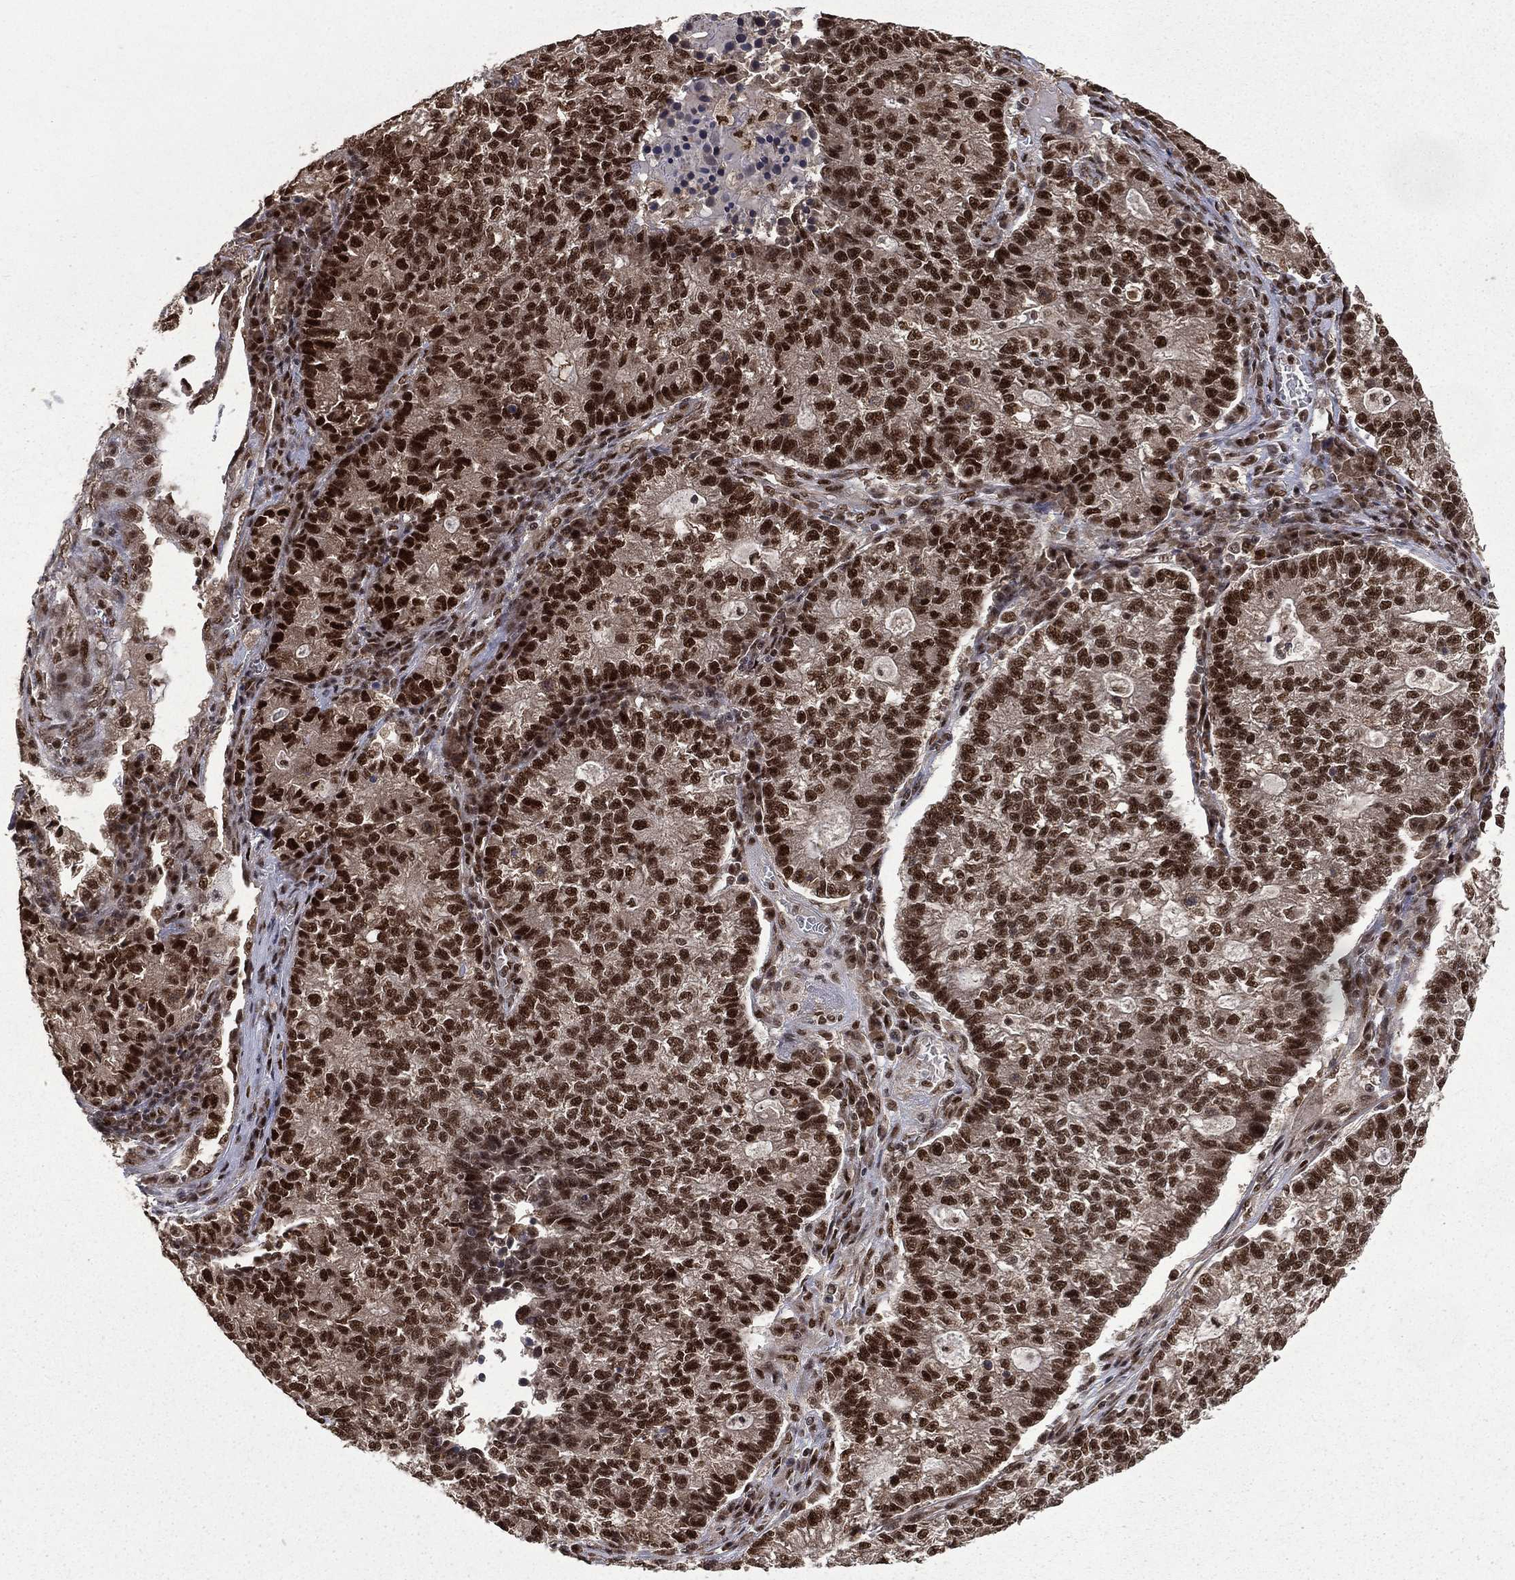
{"staining": {"intensity": "strong", "quantity": ">75%", "location": "nuclear"}, "tissue": "lung cancer", "cell_type": "Tumor cells", "image_type": "cancer", "snomed": [{"axis": "morphology", "description": "Adenocarcinoma, NOS"}, {"axis": "topography", "description": "Lung"}], "caption": "Immunohistochemical staining of human adenocarcinoma (lung) shows high levels of strong nuclear positivity in approximately >75% of tumor cells. The staining was performed using DAB (3,3'-diaminobenzidine) to visualize the protein expression in brown, while the nuclei were stained in blue with hematoxylin (Magnification: 20x).", "gene": "JMJD6", "patient": {"sex": "male", "age": 57}}